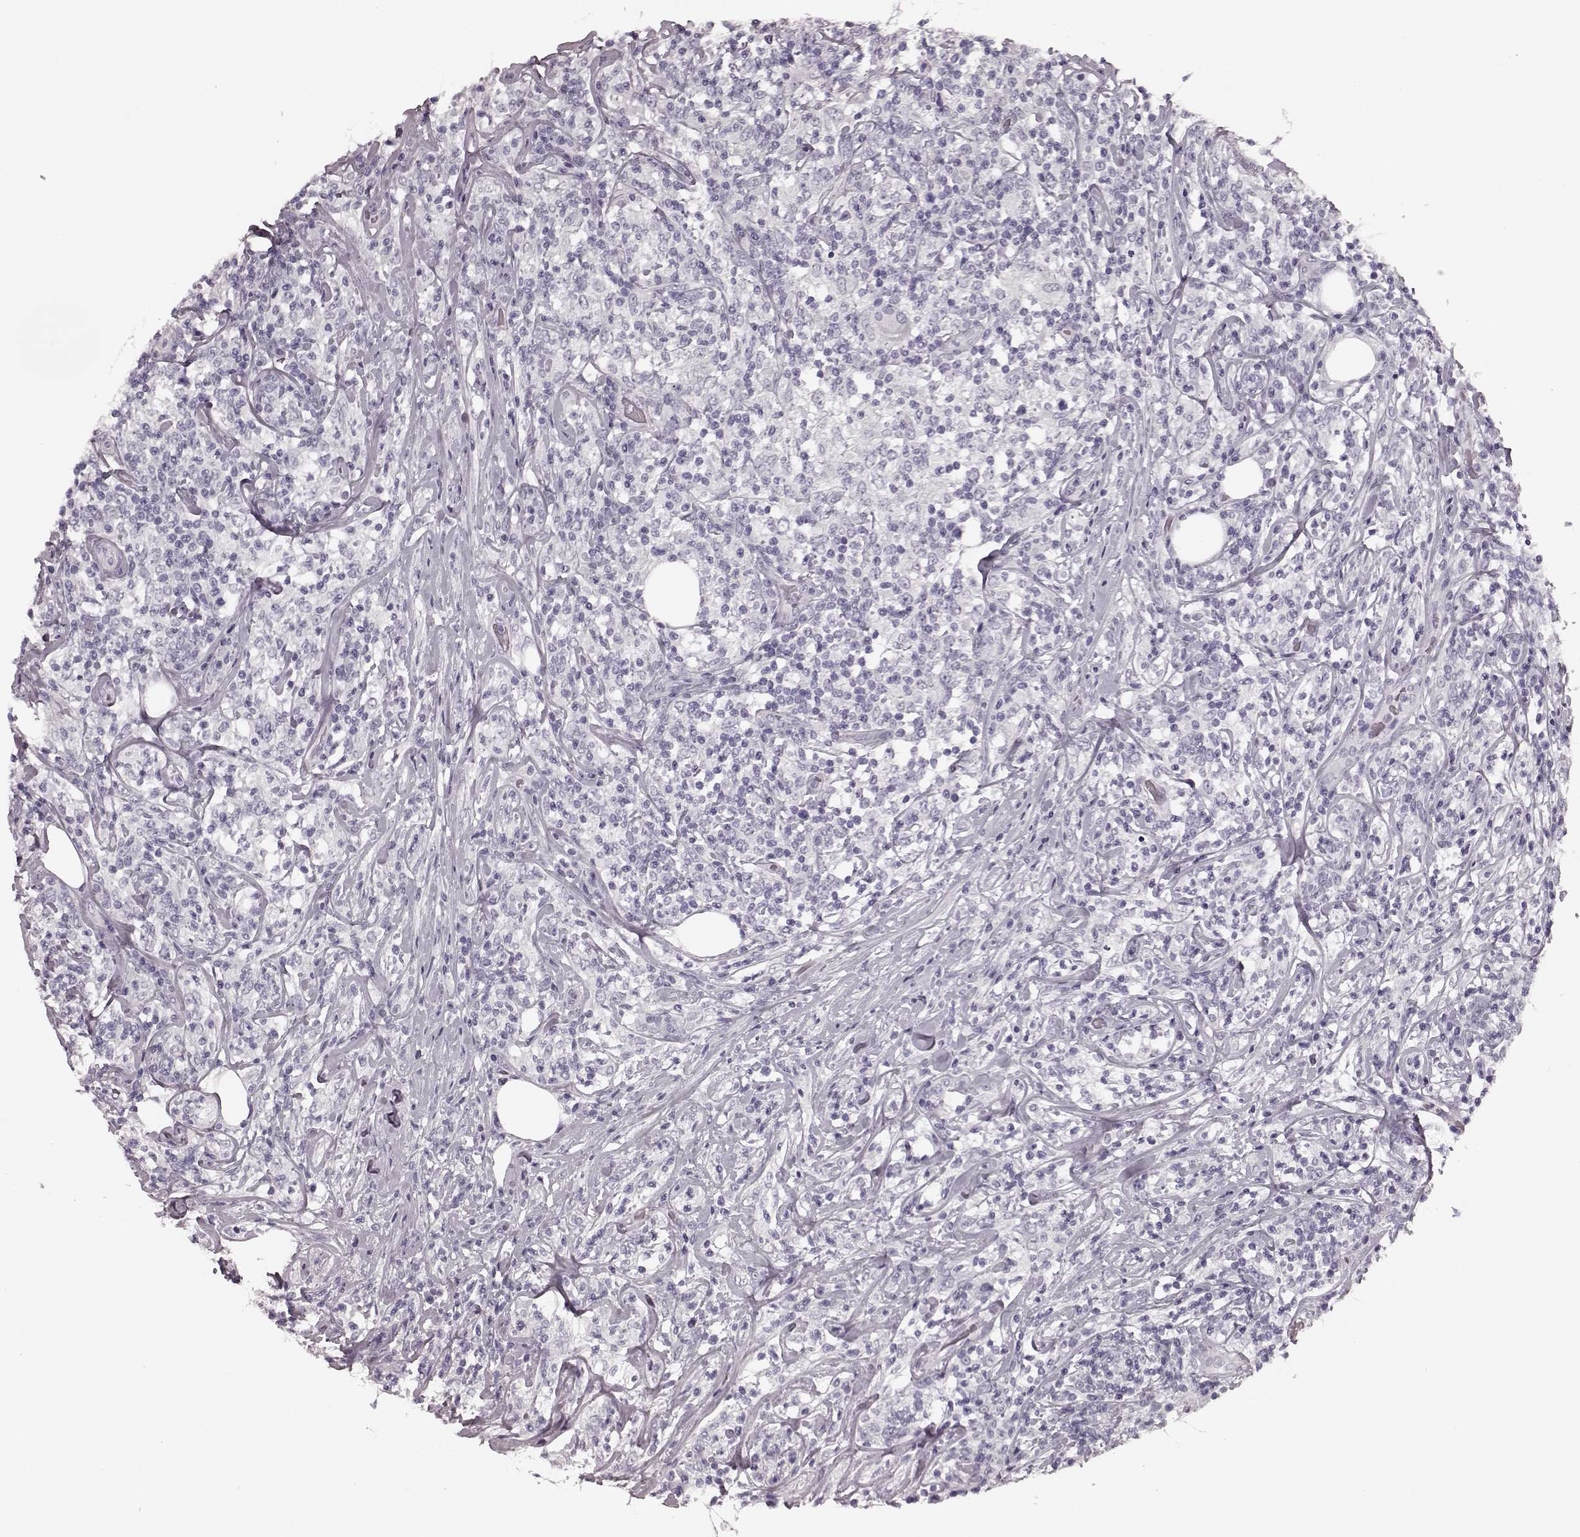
{"staining": {"intensity": "negative", "quantity": "none", "location": "none"}, "tissue": "lymphoma", "cell_type": "Tumor cells", "image_type": "cancer", "snomed": [{"axis": "morphology", "description": "Malignant lymphoma, non-Hodgkin's type, High grade"}, {"axis": "topography", "description": "Lymph node"}], "caption": "Immunohistochemistry (IHC) histopathology image of neoplastic tissue: malignant lymphoma, non-Hodgkin's type (high-grade) stained with DAB displays no significant protein staining in tumor cells.", "gene": "TRPM1", "patient": {"sex": "female", "age": 84}}